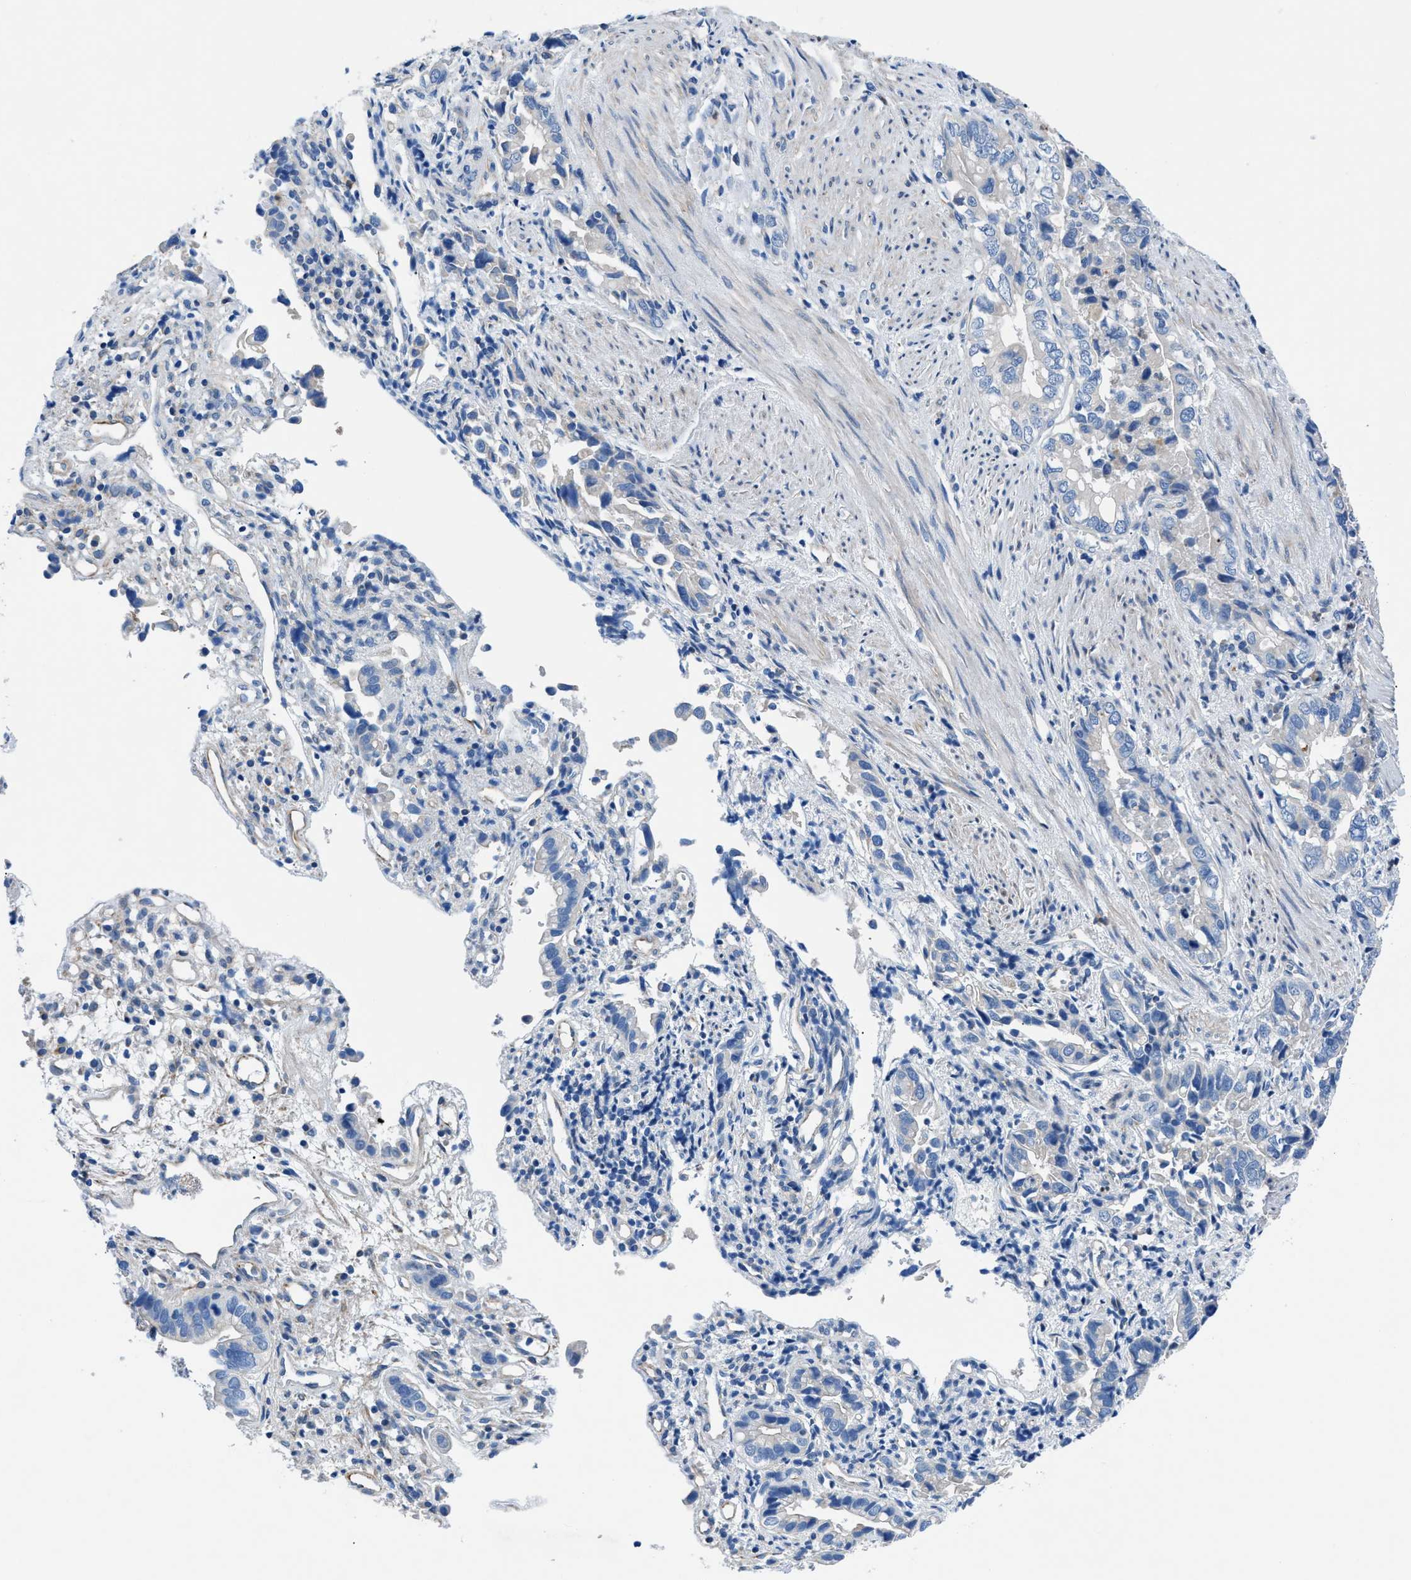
{"staining": {"intensity": "negative", "quantity": "none", "location": "none"}, "tissue": "liver cancer", "cell_type": "Tumor cells", "image_type": "cancer", "snomed": [{"axis": "morphology", "description": "Cholangiocarcinoma"}, {"axis": "topography", "description": "Liver"}], "caption": "A high-resolution image shows IHC staining of liver cancer (cholangiocarcinoma), which shows no significant positivity in tumor cells.", "gene": "ITPR1", "patient": {"sex": "female", "age": 79}}